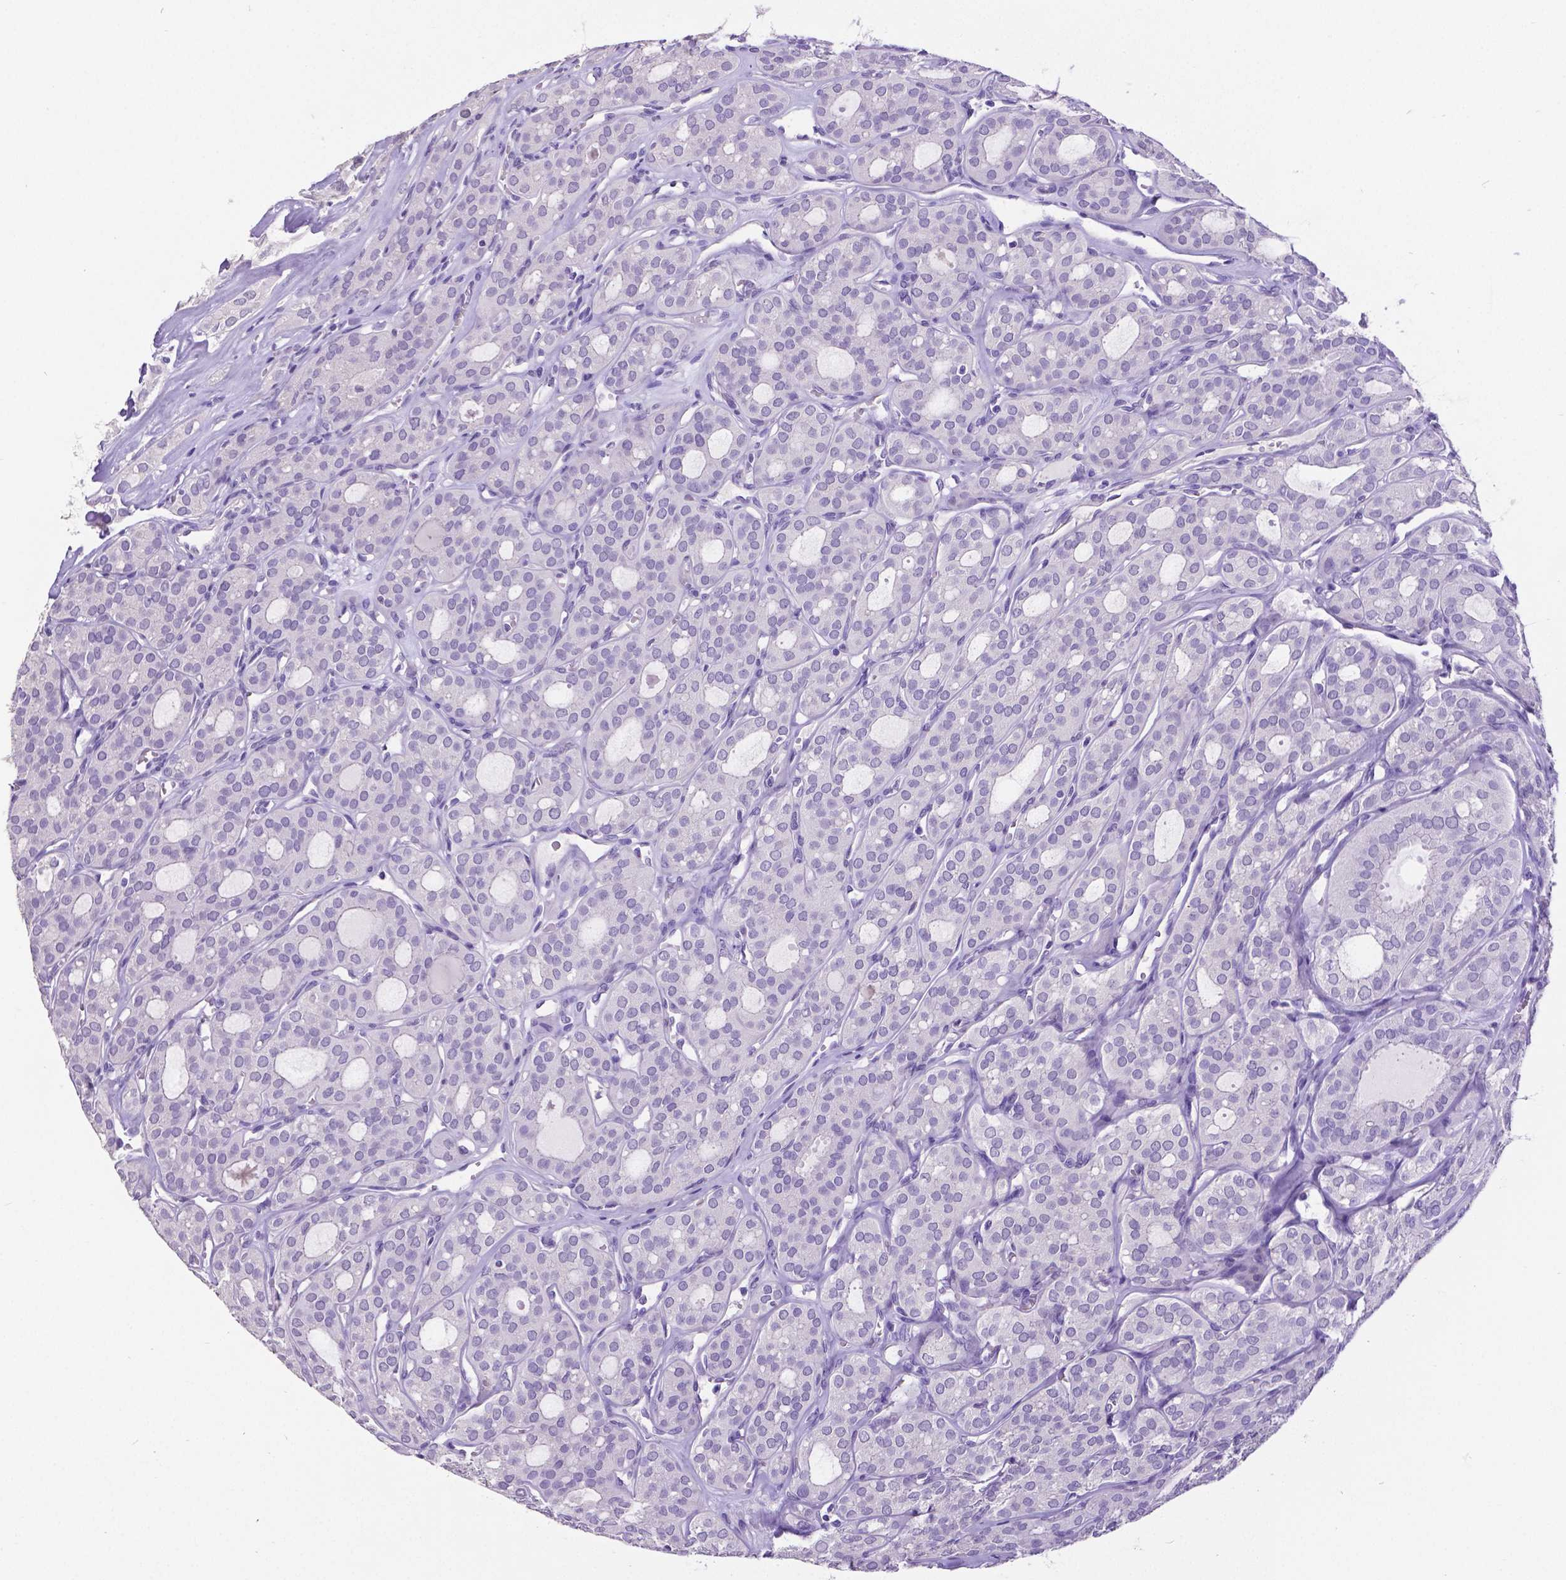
{"staining": {"intensity": "negative", "quantity": "none", "location": "none"}, "tissue": "thyroid cancer", "cell_type": "Tumor cells", "image_type": "cancer", "snomed": [{"axis": "morphology", "description": "Follicular adenoma carcinoma, NOS"}, {"axis": "topography", "description": "Thyroid gland"}], "caption": "DAB immunohistochemical staining of human thyroid cancer (follicular adenoma carcinoma) displays no significant staining in tumor cells. (IHC, brightfield microscopy, high magnification).", "gene": "SATB2", "patient": {"sex": "male", "age": 75}}